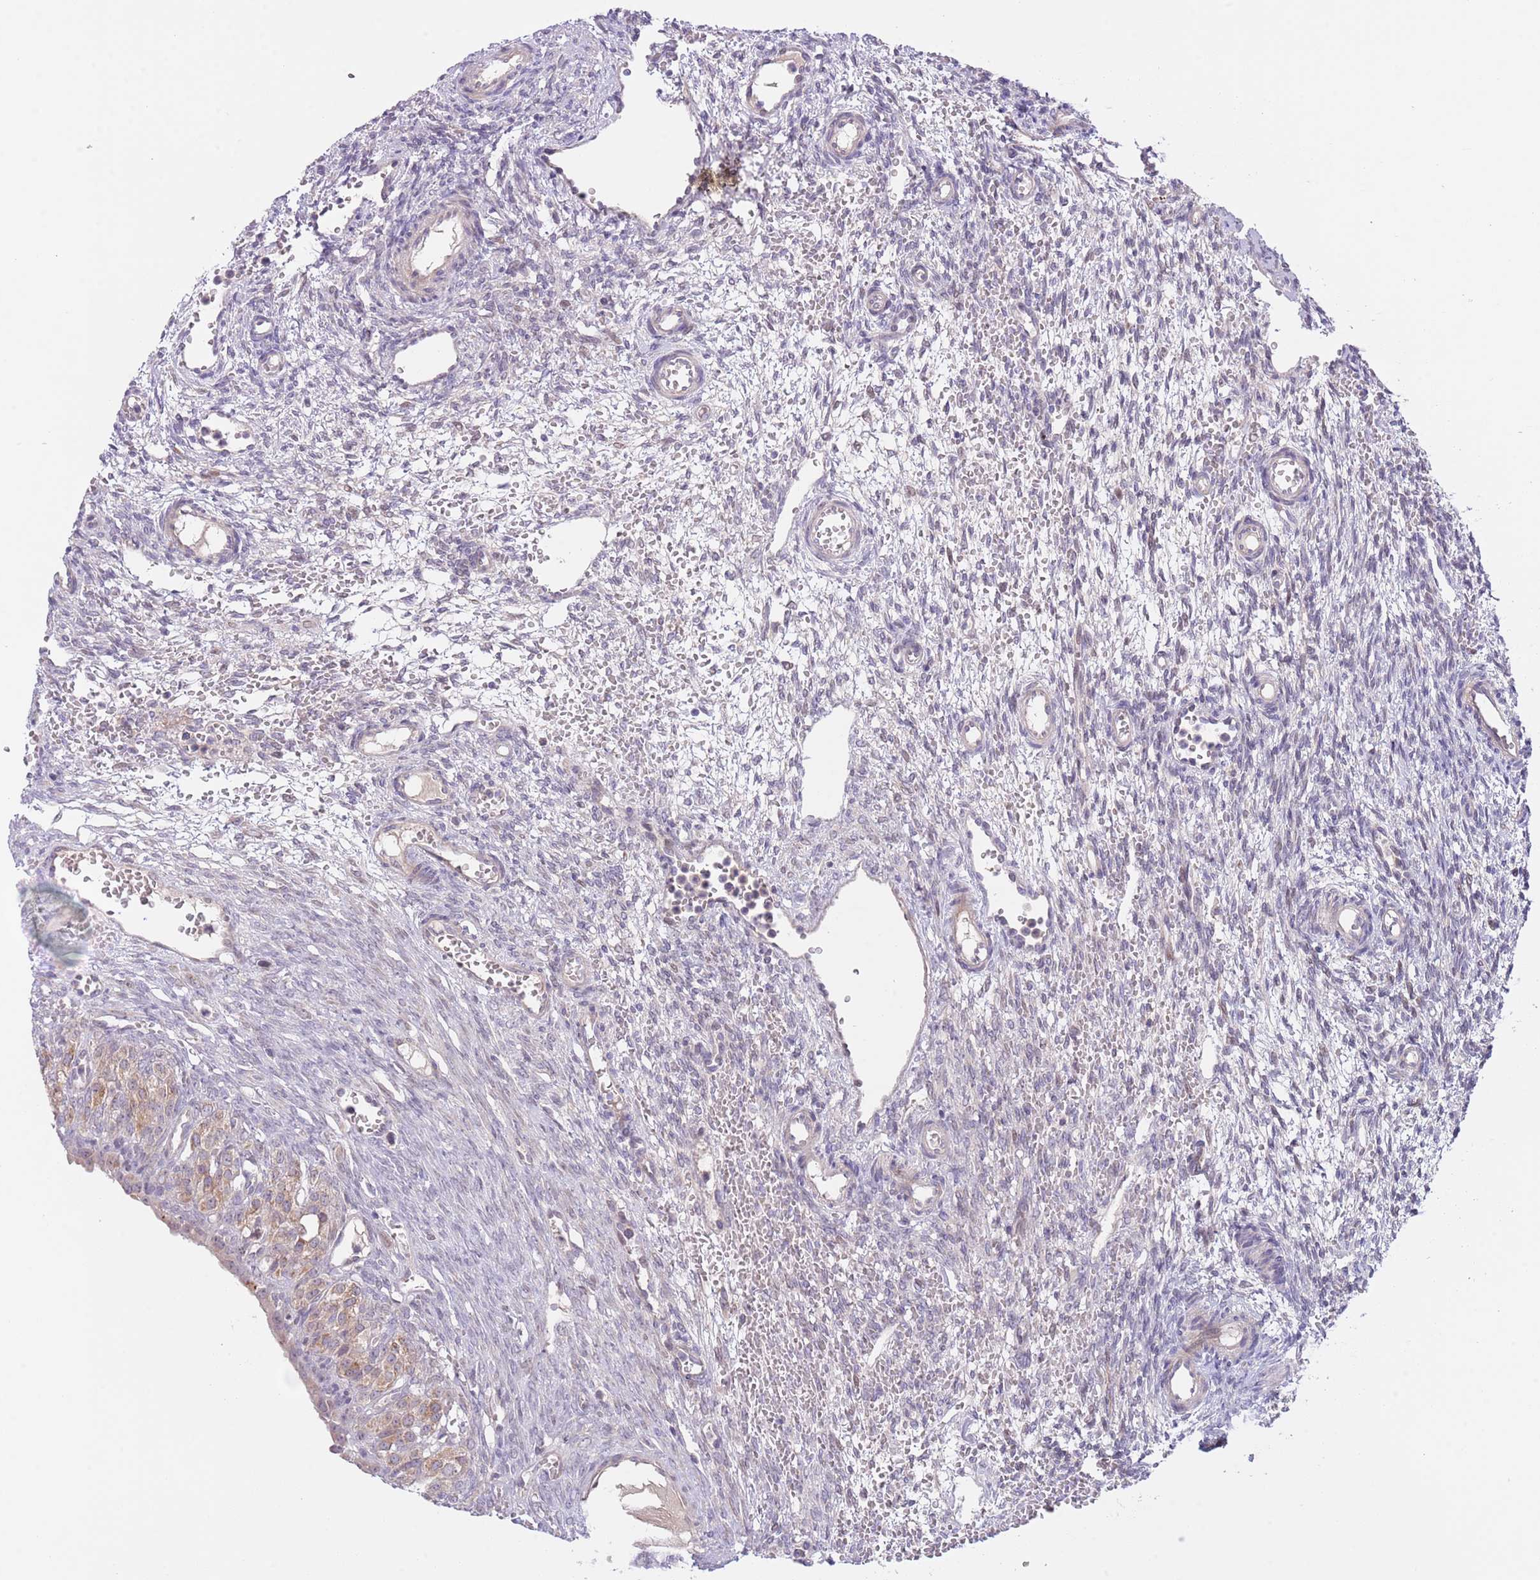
{"staining": {"intensity": "negative", "quantity": "none", "location": "none"}, "tissue": "ovary", "cell_type": "Ovarian stroma cells", "image_type": "normal", "snomed": [{"axis": "morphology", "description": "Normal tissue, NOS"}, {"axis": "topography", "description": "Ovary"}], "caption": "This is a micrograph of IHC staining of unremarkable ovary, which shows no staining in ovarian stroma cells. (DAB (3,3'-diaminobenzidine) immunohistochemistry with hematoxylin counter stain).", "gene": "AP1S2", "patient": {"sex": "female", "age": 39}}